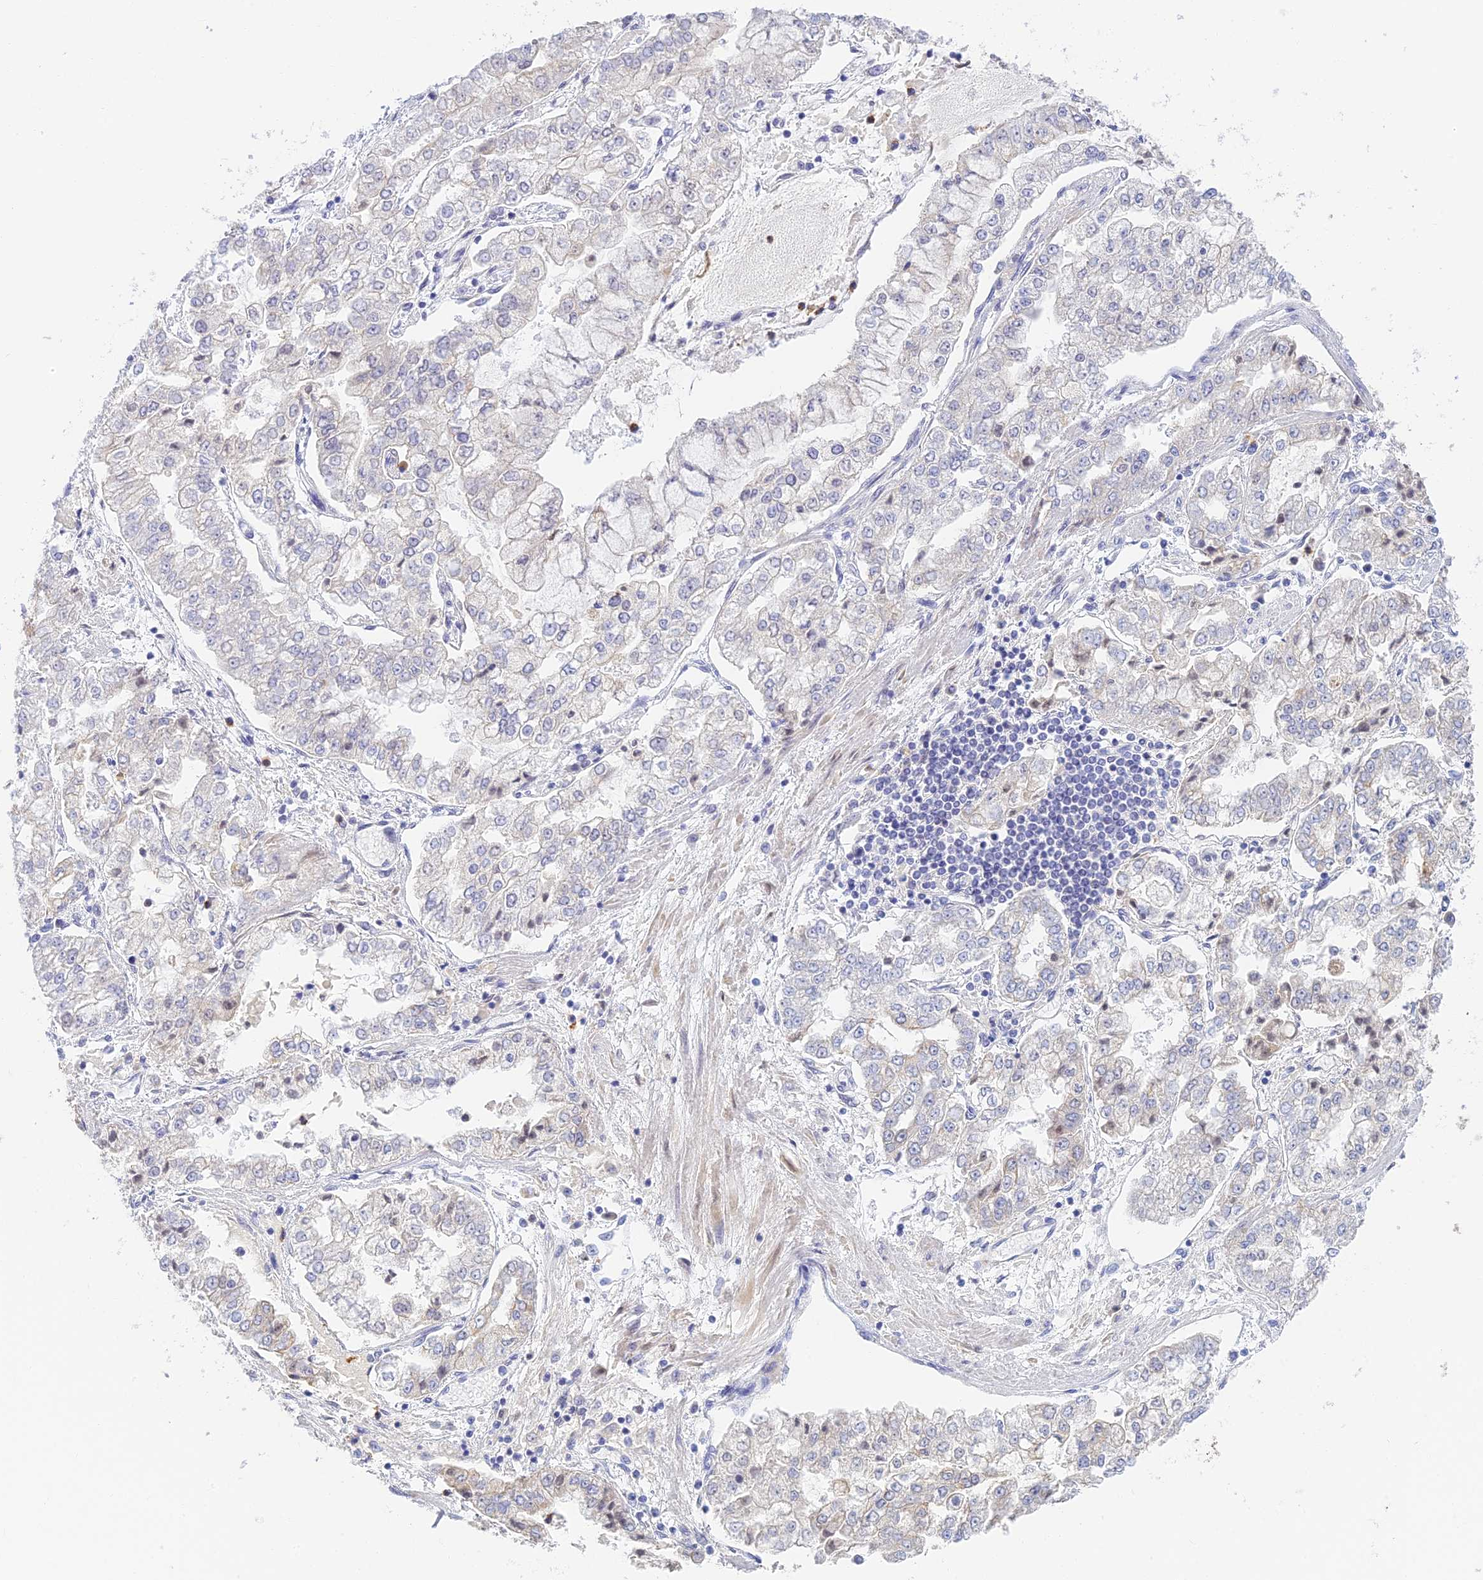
{"staining": {"intensity": "negative", "quantity": "none", "location": "none"}, "tissue": "stomach cancer", "cell_type": "Tumor cells", "image_type": "cancer", "snomed": [{"axis": "morphology", "description": "Adenocarcinoma, NOS"}, {"axis": "topography", "description": "Stomach"}], "caption": "DAB immunohistochemical staining of stomach adenocarcinoma demonstrates no significant staining in tumor cells. Brightfield microscopy of IHC stained with DAB (3,3'-diaminobenzidine) (brown) and hematoxylin (blue), captured at high magnification.", "gene": "INTS13", "patient": {"sex": "male", "age": 76}}